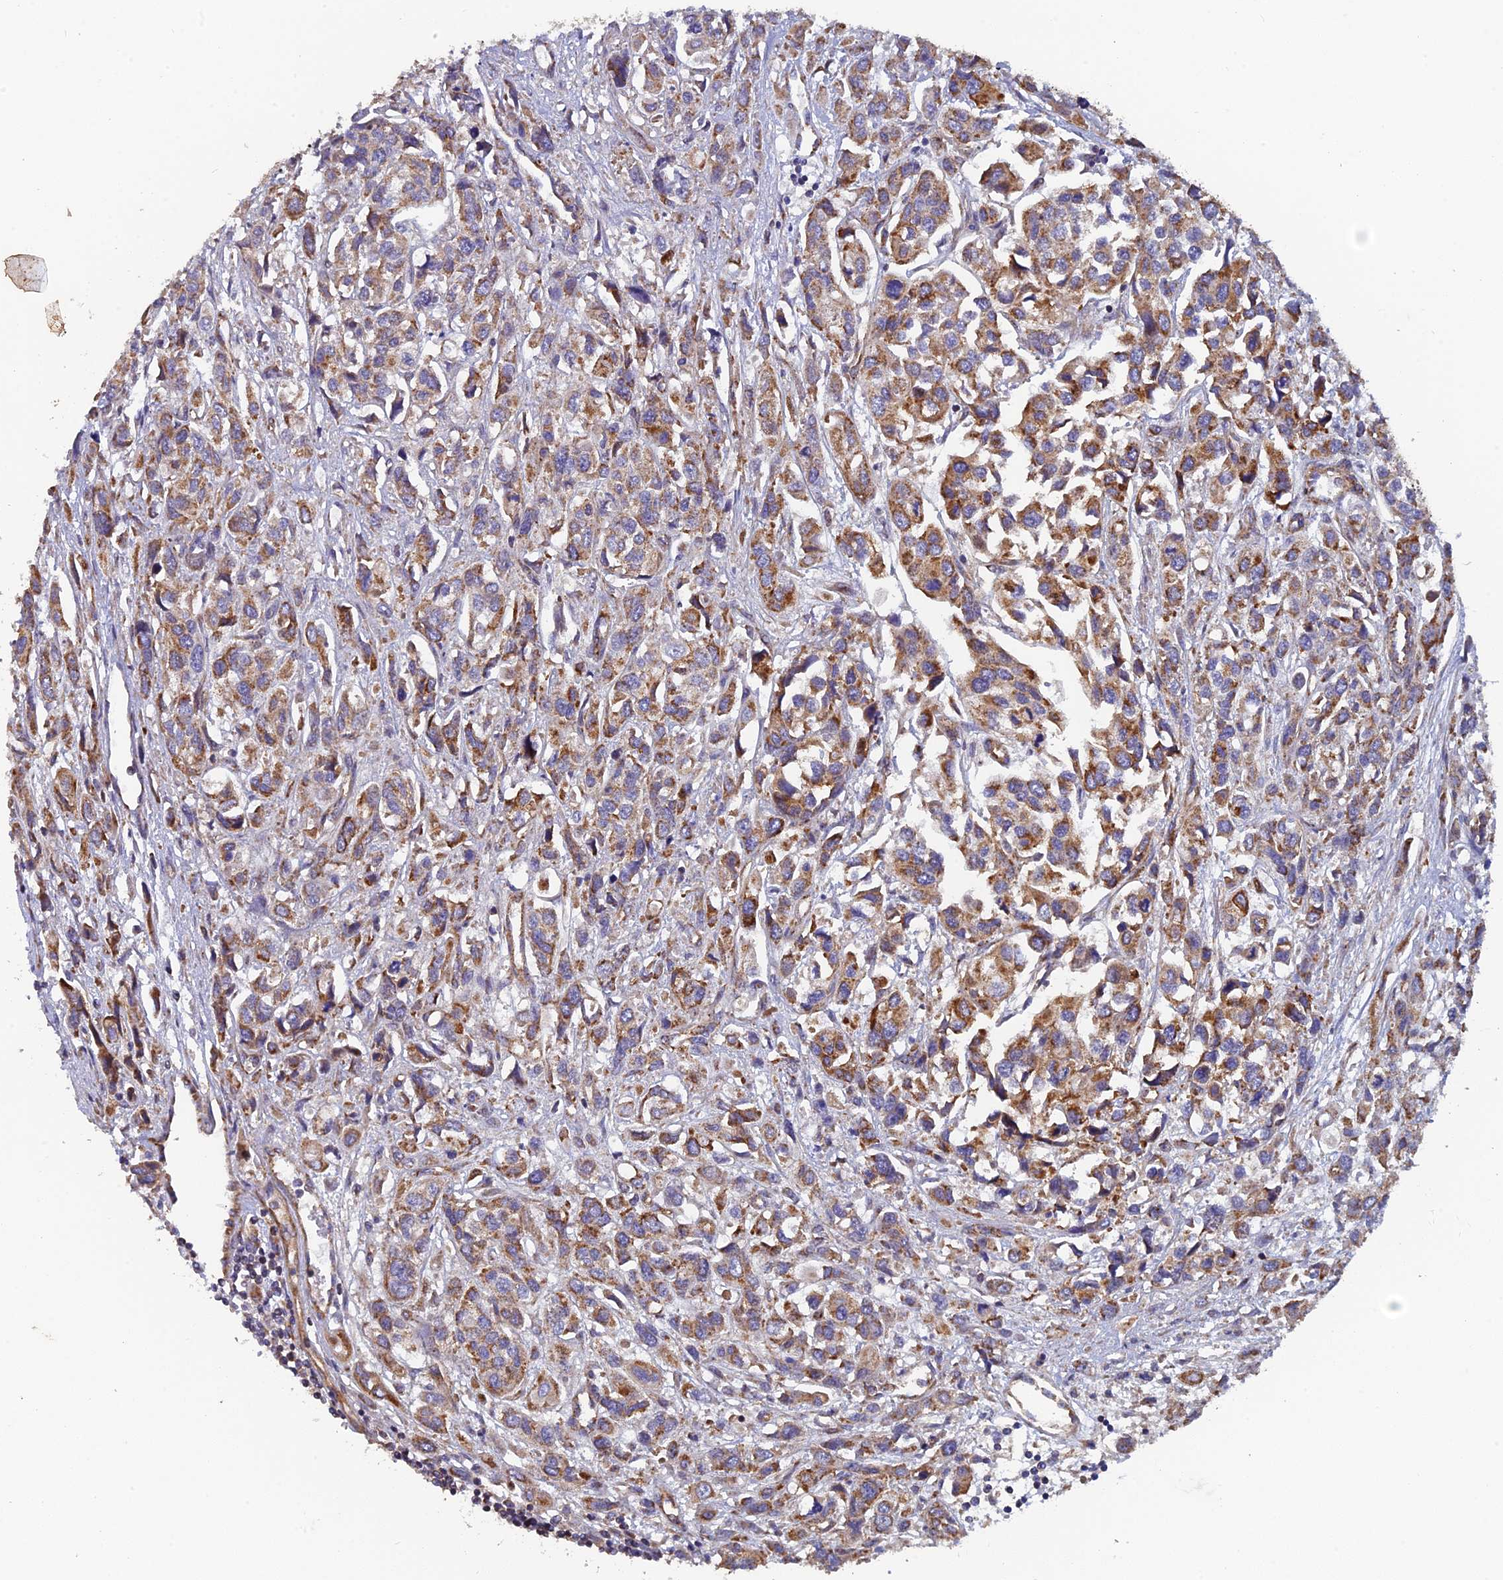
{"staining": {"intensity": "moderate", "quantity": ">75%", "location": "cytoplasmic/membranous"}, "tissue": "urothelial cancer", "cell_type": "Tumor cells", "image_type": "cancer", "snomed": [{"axis": "morphology", "description": "Urothelial carcinoma, High grade"}, {"axis": "topography", "description": "Urinary bladder"}], "caption": "Immunohistochemical staining of urothelial cancer displays moderate cytoplasmic/membranous protein staining in about >75% of tumor cells.", "gene": "MRPS9", "patient": {"sex": "male", "age": 67}}